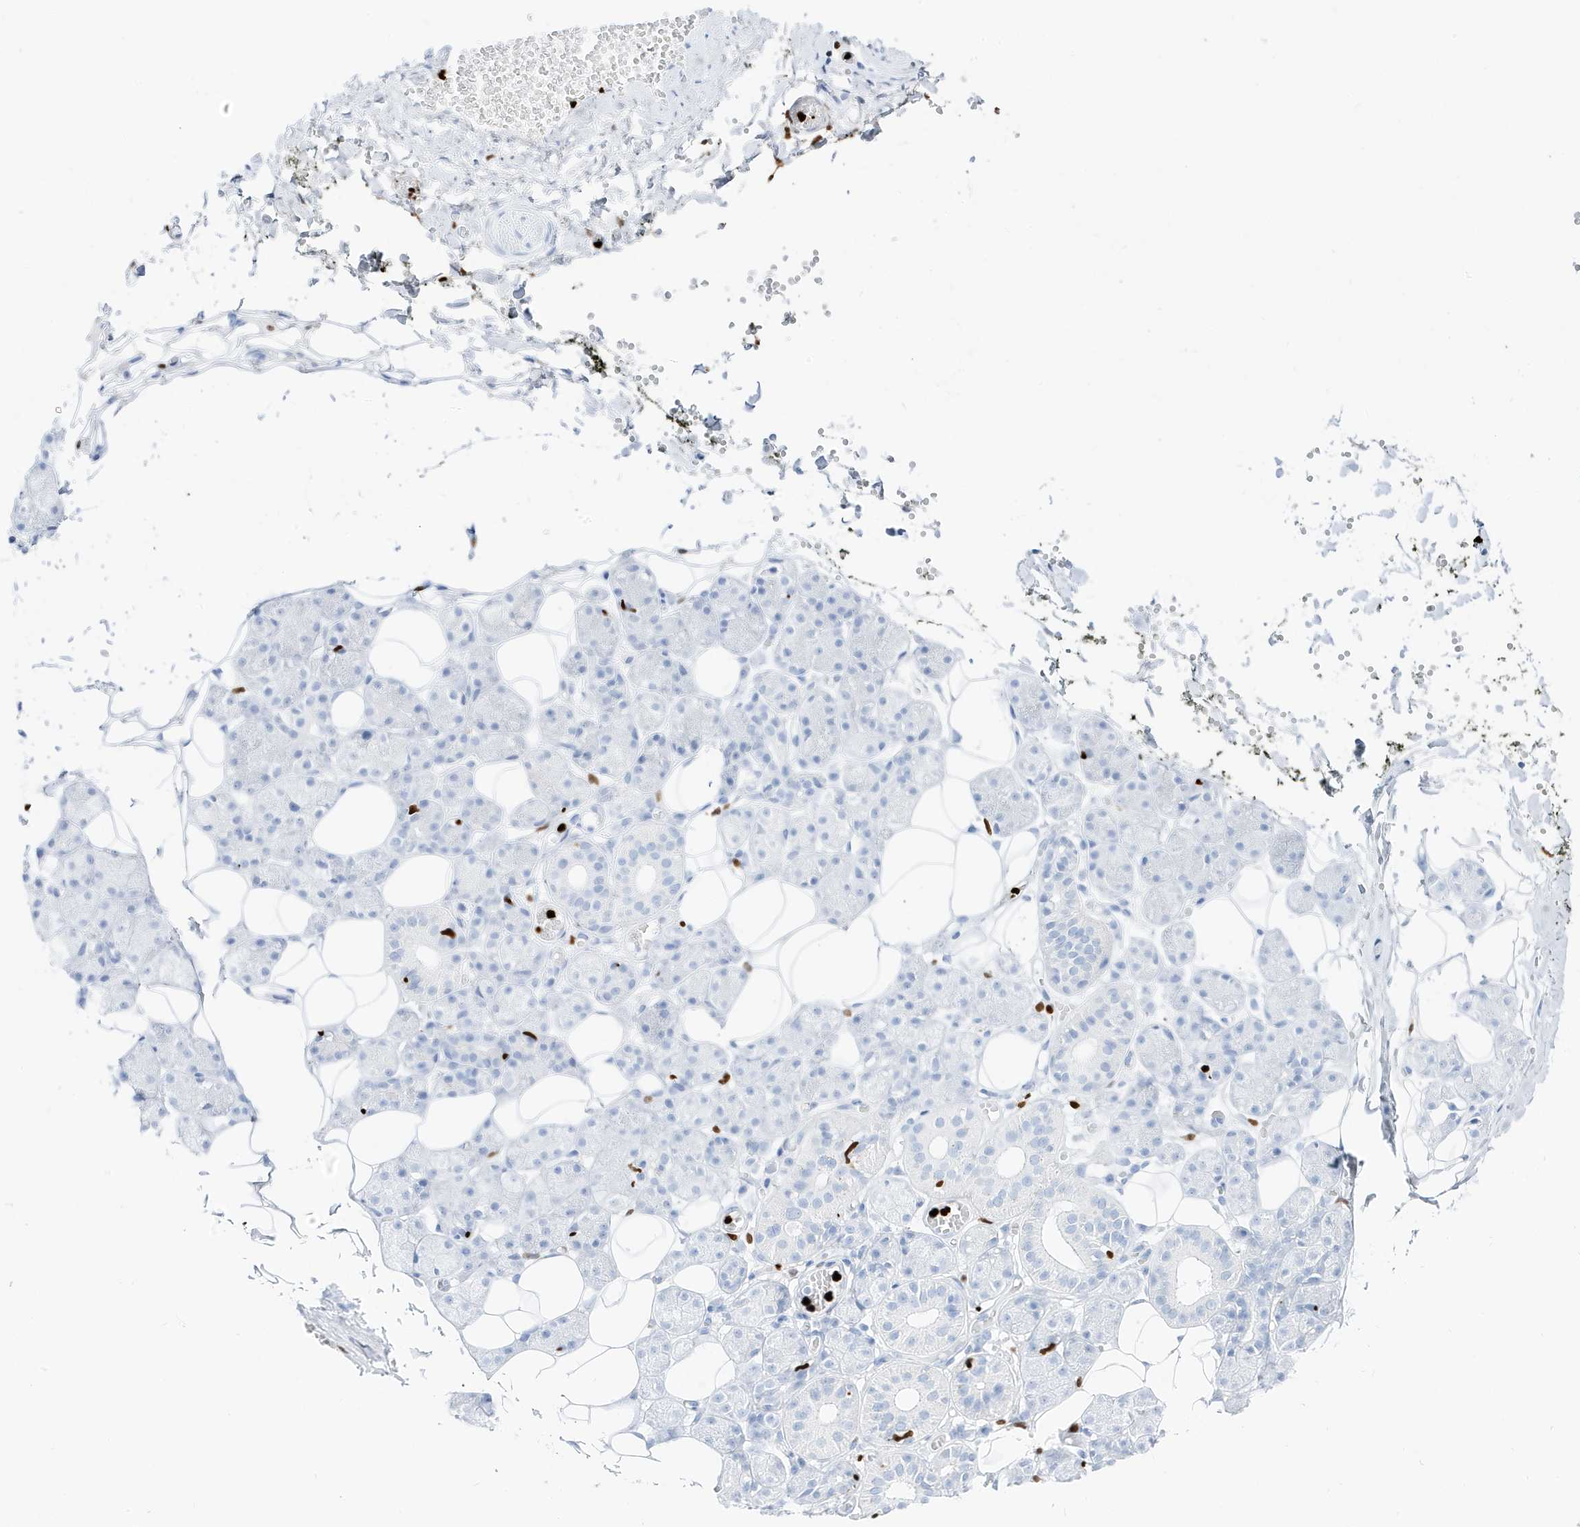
{"staining": {"intensity": "negative", "quantity": "none", "location": "none"}, "tissue": "salivary gland", "cell_type": "Glandular cells", "image_type": "normal", "snomed": [{"axis": "morphology", "description": "Normal tissue, NOS"}, {"axis": "topography", "description": "Salivary gland"}], "caption": "Immunohistochemistry (IHC) histopathology image of benign salivary gland: human salivary gland stained with DAB demonstrates no significant protein positivity in glandular cells. (Immunohistochemistry, brightfield microscopy, high magnification).", "gene": "MNDA", "patient": {"sex": "female", "age": 33}}